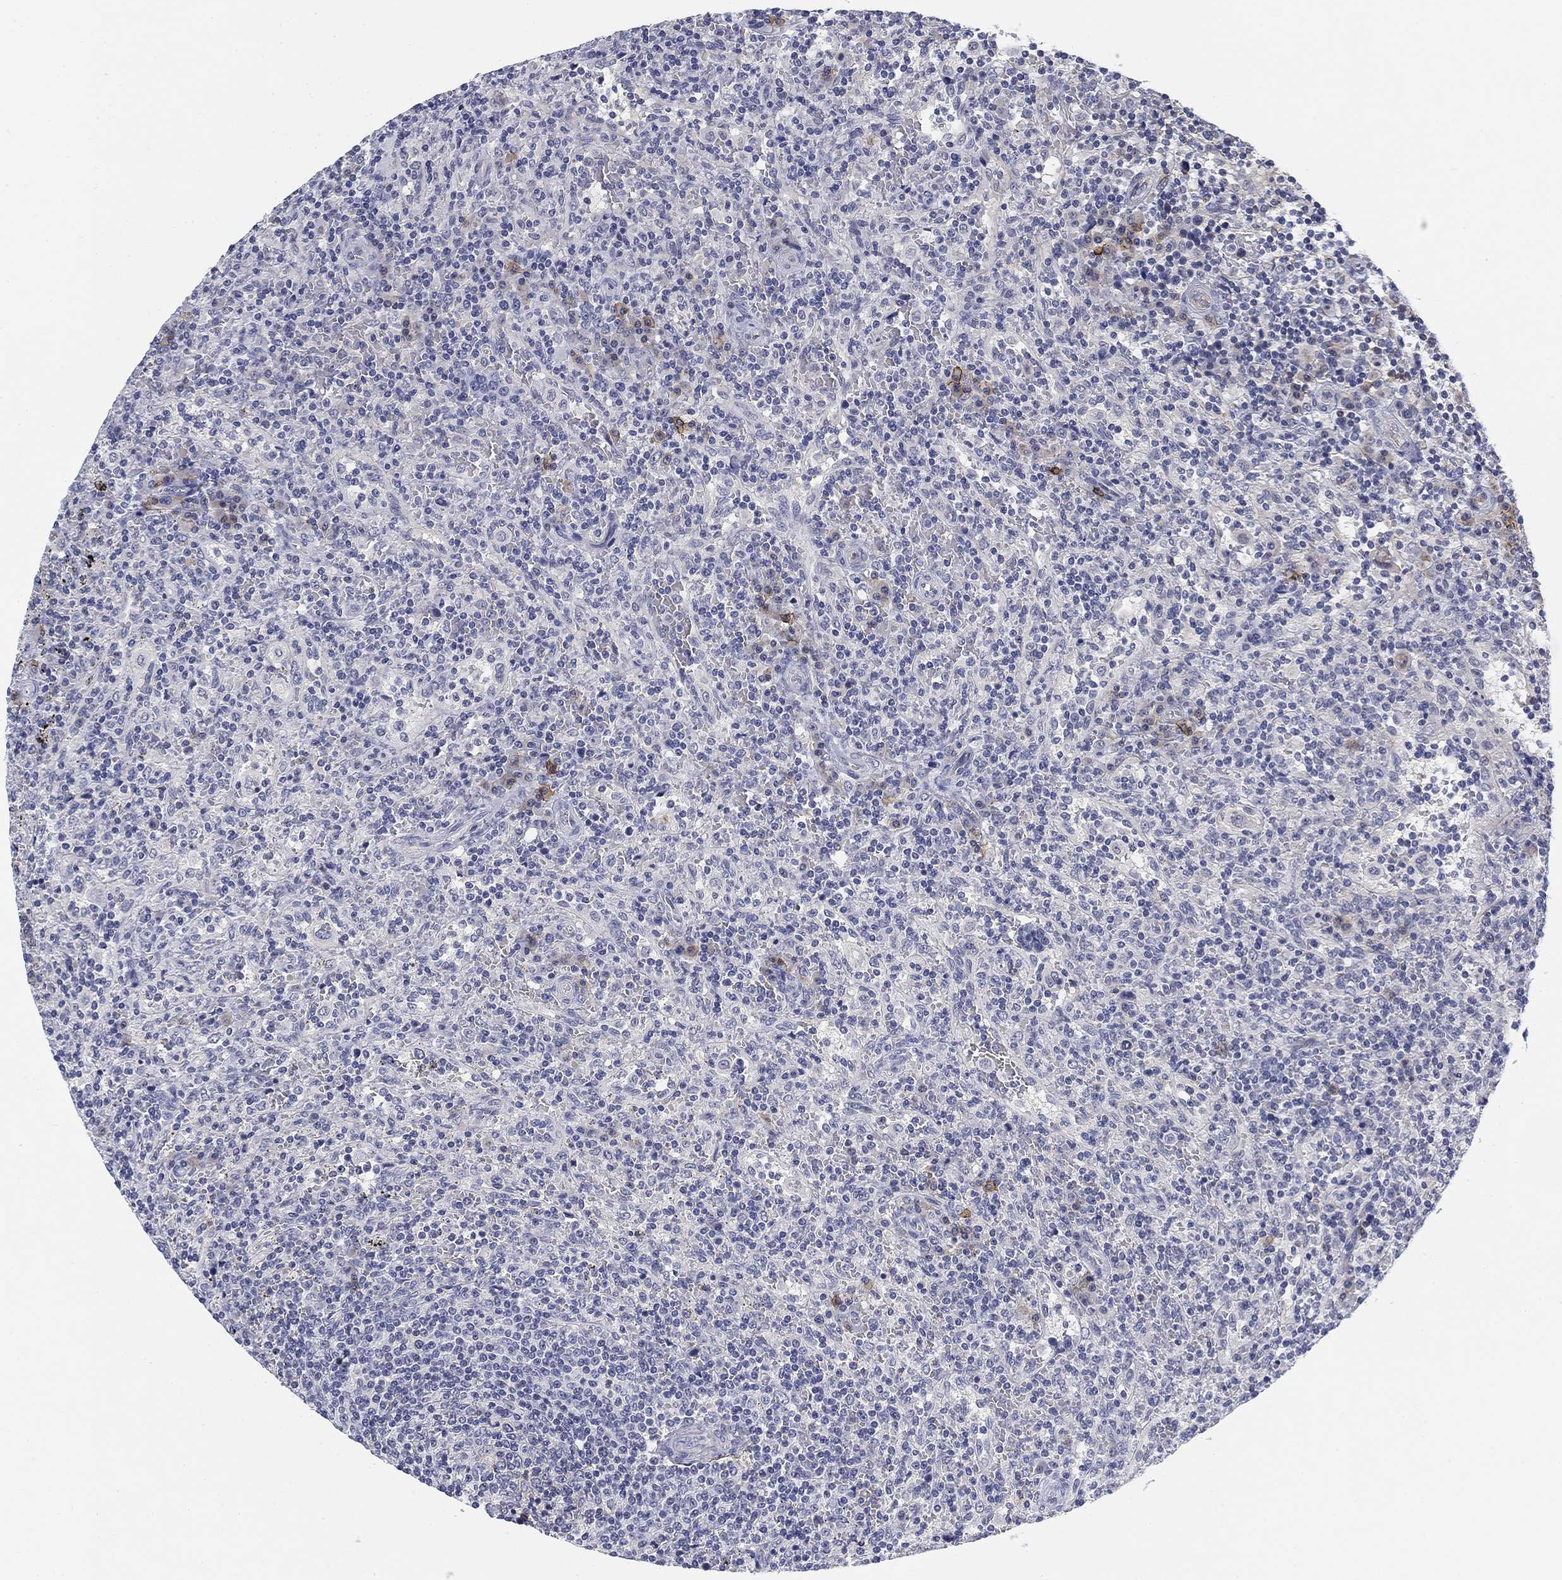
{"staining": {"intensity": "negative", "quantity": "none", "location": "none"}, "tissue": "lymphoma", "cell_type": "Tumor cells", "image_type": "cancer", "snomed": [{"axis": "morphology", "description": "Malignant lymphoma, non-Hodgkin's type, Low grade"}, {"axis": "topography", "description": "Spleen"}], "caption": "The micrograph exhibits no staining of tumor cells in malignant lymphoma, non-Hodgkin's type (low-grade).", "gene": "SLC2A5", "patient": {"sex": "male", "age": 62}}